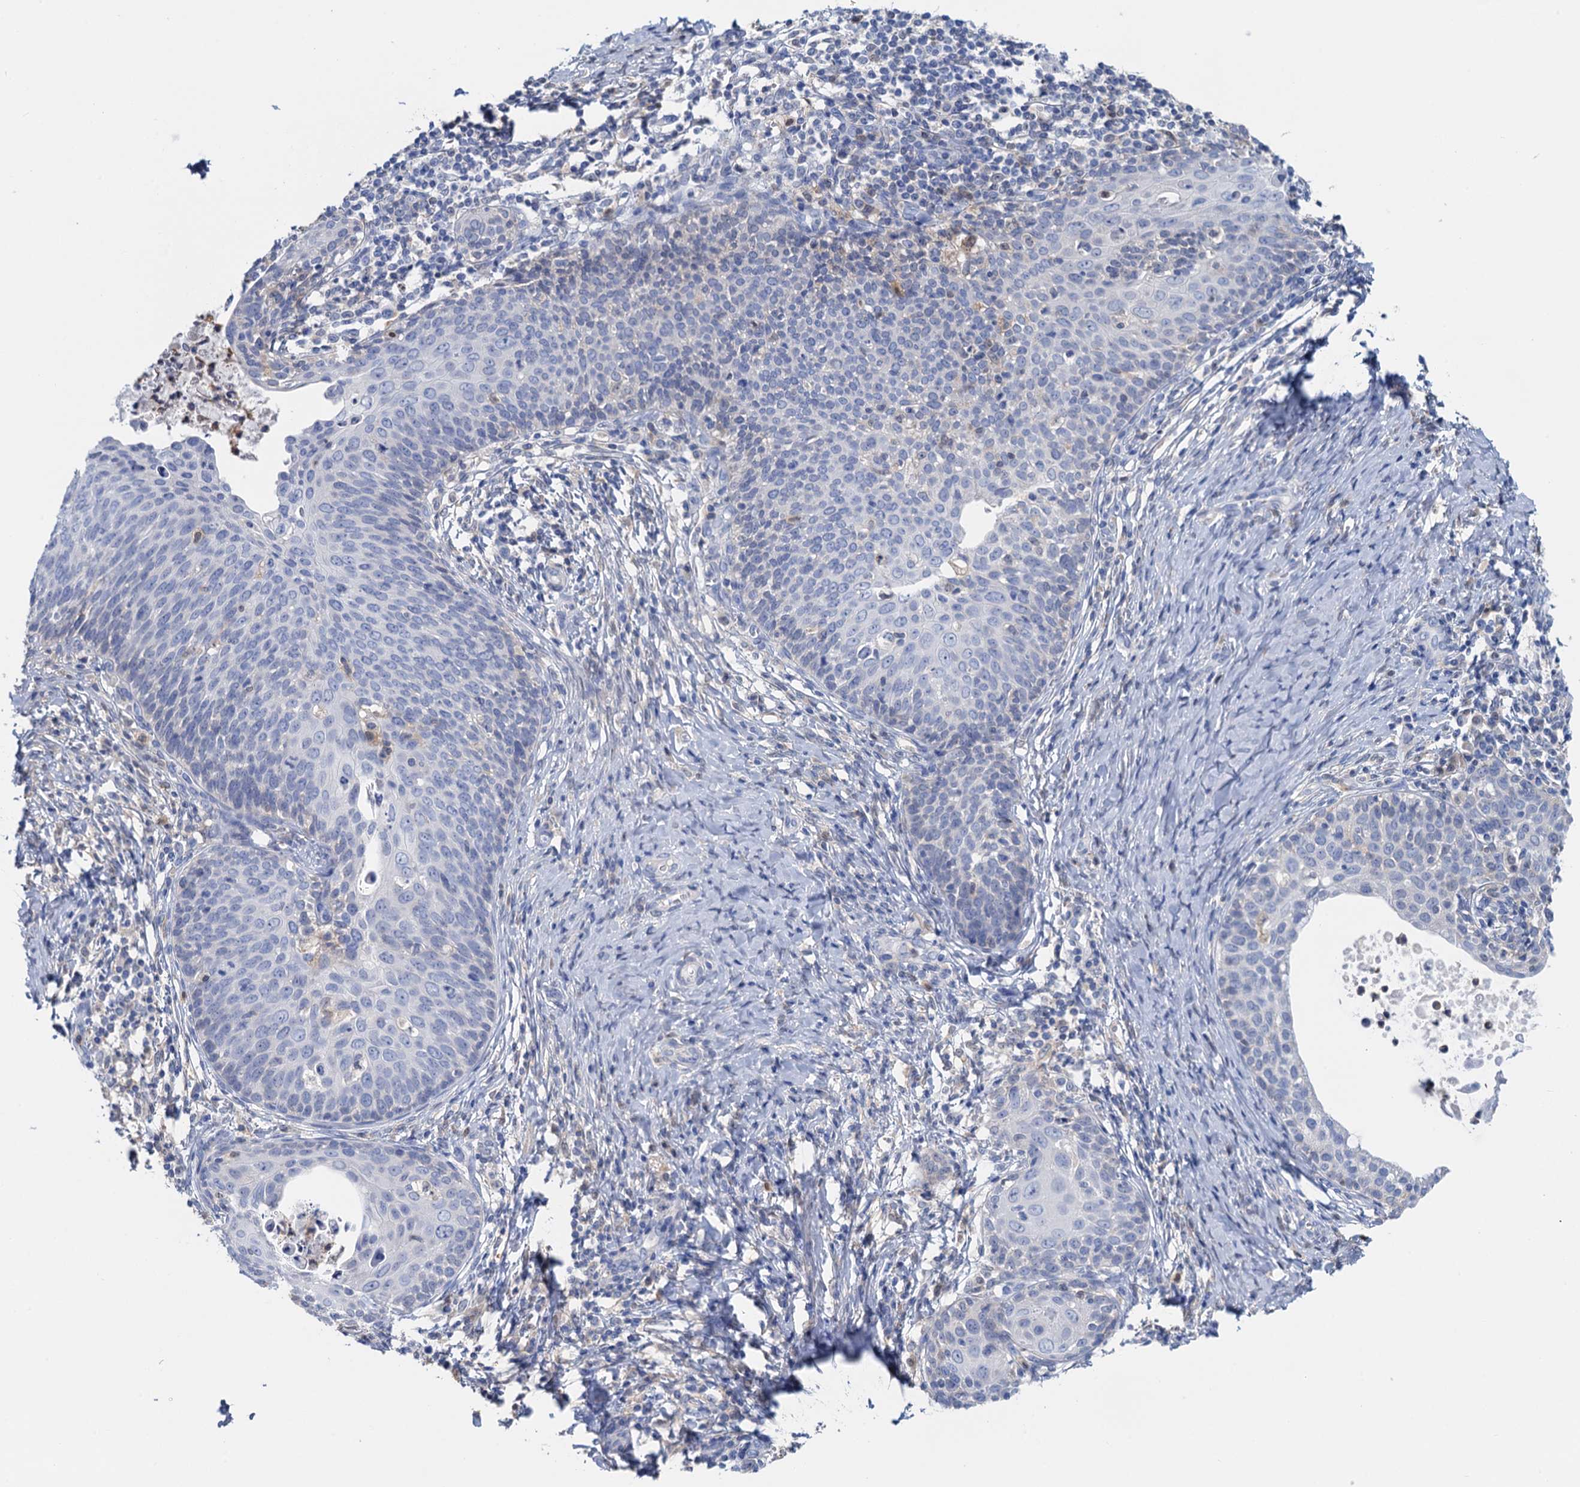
{"staining": {"intensity": "negative", "quantity": "none", "location": "none"}, "tissue": "cervical cancer", "cell_type": "Tumor cells", "image_type": "cancer", "snomed": [{"axis": "morphology", "description": "Squamous cell carcinoma, NOS"}, {"axis": "topography", "description": "Cervix"}], "caption": "High power microscopy histopathology image of an immunohistochemistry (IHC) histopathology image of cervical cancer (squamous cell carcinoma), revealing no significant expression in tumor cells. Brightfield microscopy of immunohistochemistry (IHC) stained with DAB (brown) and hematoxylin (blue), captured at high magnification.", "gene": "FAH", "patient": {"sex": "female", "age": 52}}